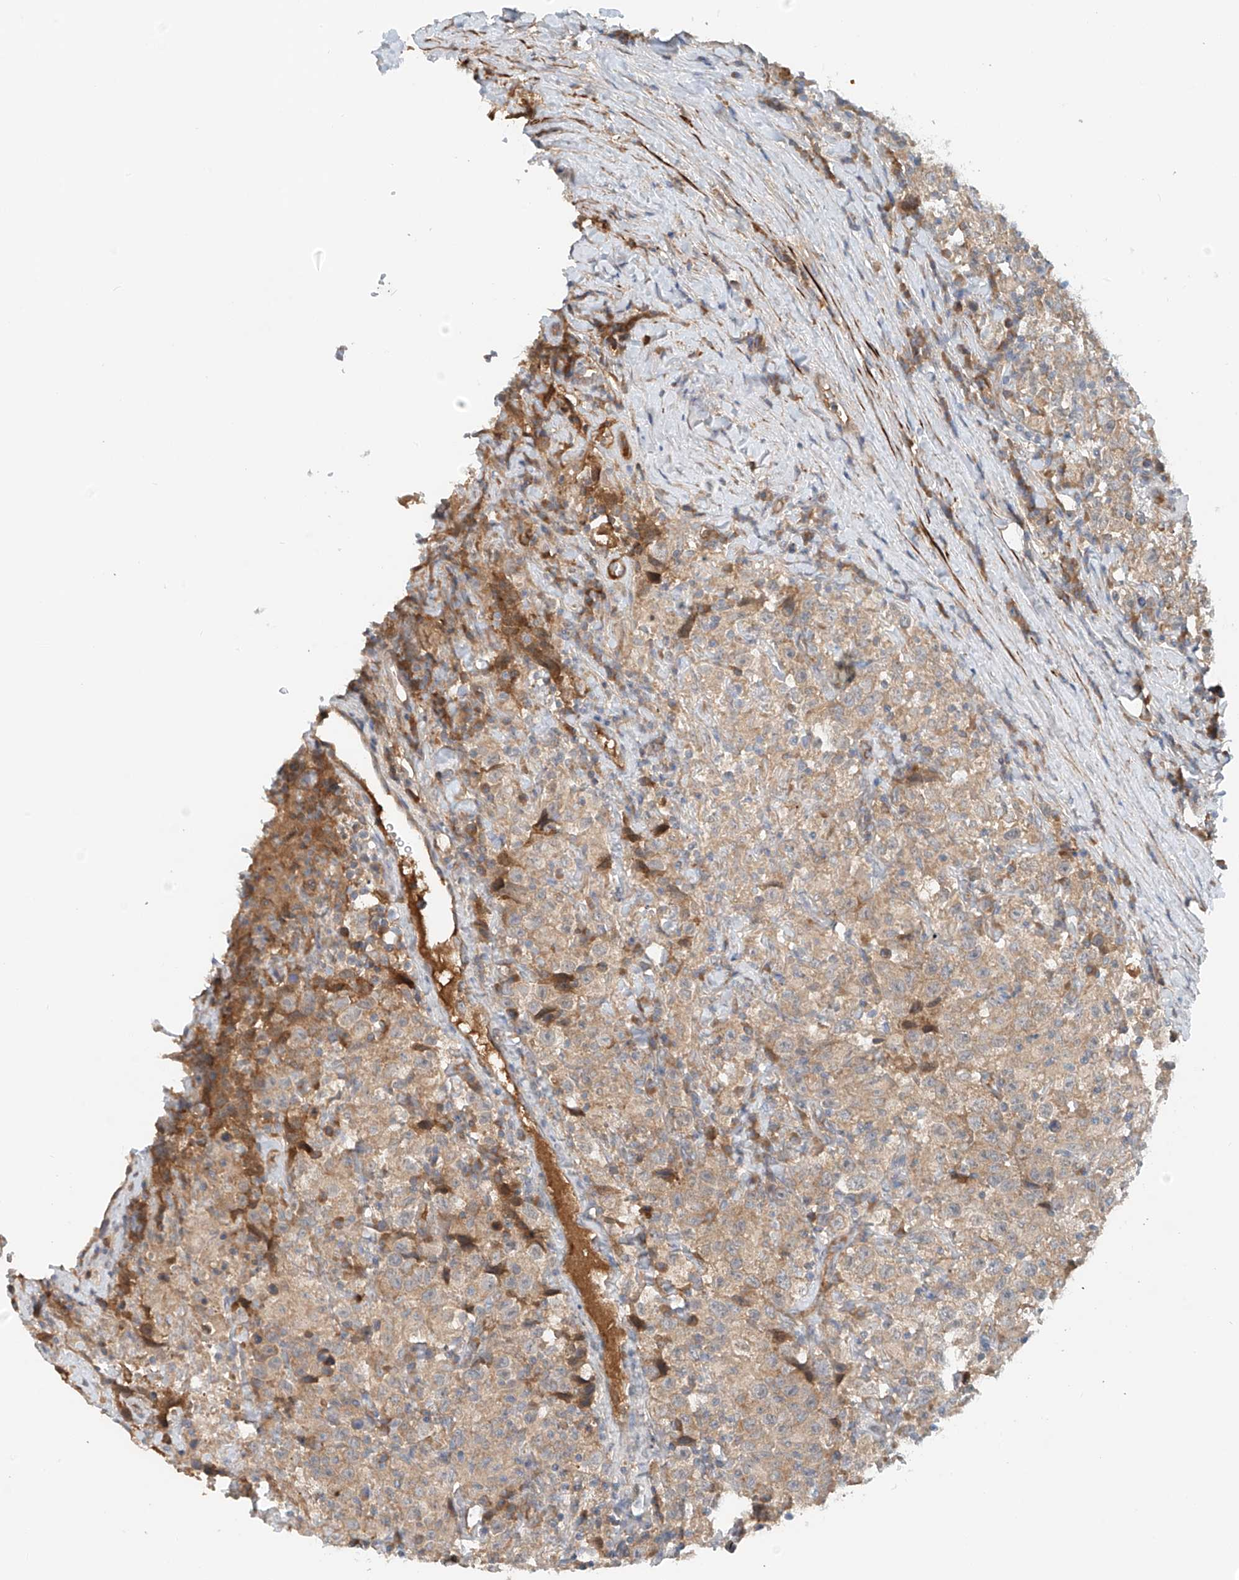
{"staining": {"intensity": "weak", "quantity": ">75%", "location": "cytoplasmic/membranous"}, "tissue": "testis cancer", "cell_type": "Tumor cells", "image_type": "cancer", "snomed": [{"axis": "morphology", "description": "Seminoma, NOS"}, {"axis": "topography", "description": "Testis"}], "caption": "Seminoma (testis) stained for a protein demonstrates weak cytoplasmic/membranous positivity in tumor cells. The protein is shown in brown color, while the nuclei are stained blue.", "gene": "LYRM9", "patient": {"sex": "male", "age": 41}}